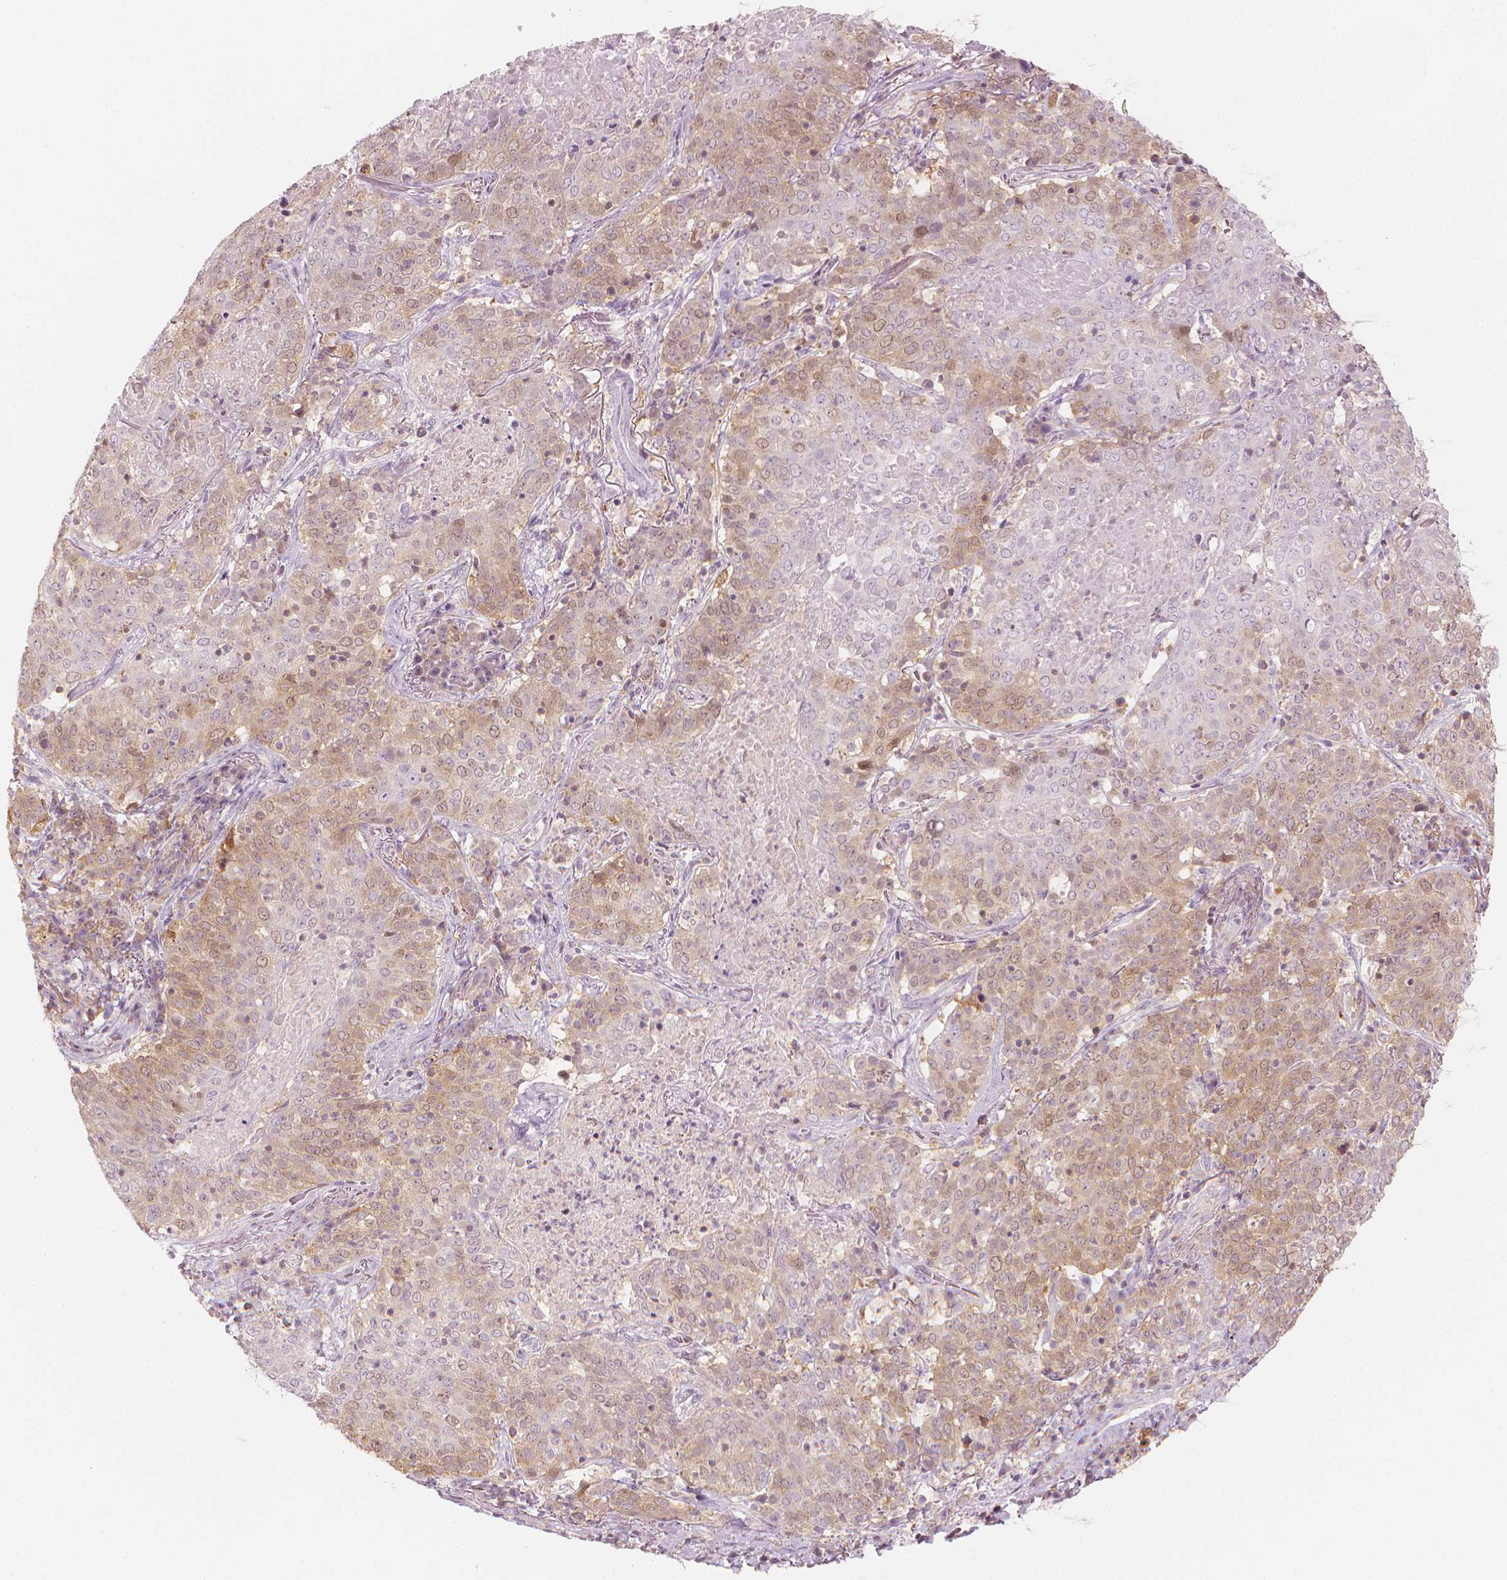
{"staining": {"intensity": "weak", "quantity": "25%-75%", "location": "cytoplasmic/membranous"}, "tissue": "lung cancer", "cell_type": "Tumor cells", "image_type": "cancer", "snomed": [{"axis": "morphology", "description": "Squamous cell carcinoma, NOS"}, {"axis": "topography", "description": "Lung"}], "caption": "Human squamous cell carcinoma (lung) stained with a brown dye exhibits weak cytoplasmic/membranous positive positivity in approximately 25%-75% of tumor cells.", "gene": "SHMT1", "patient": {"sex": "male", "age": 82}}